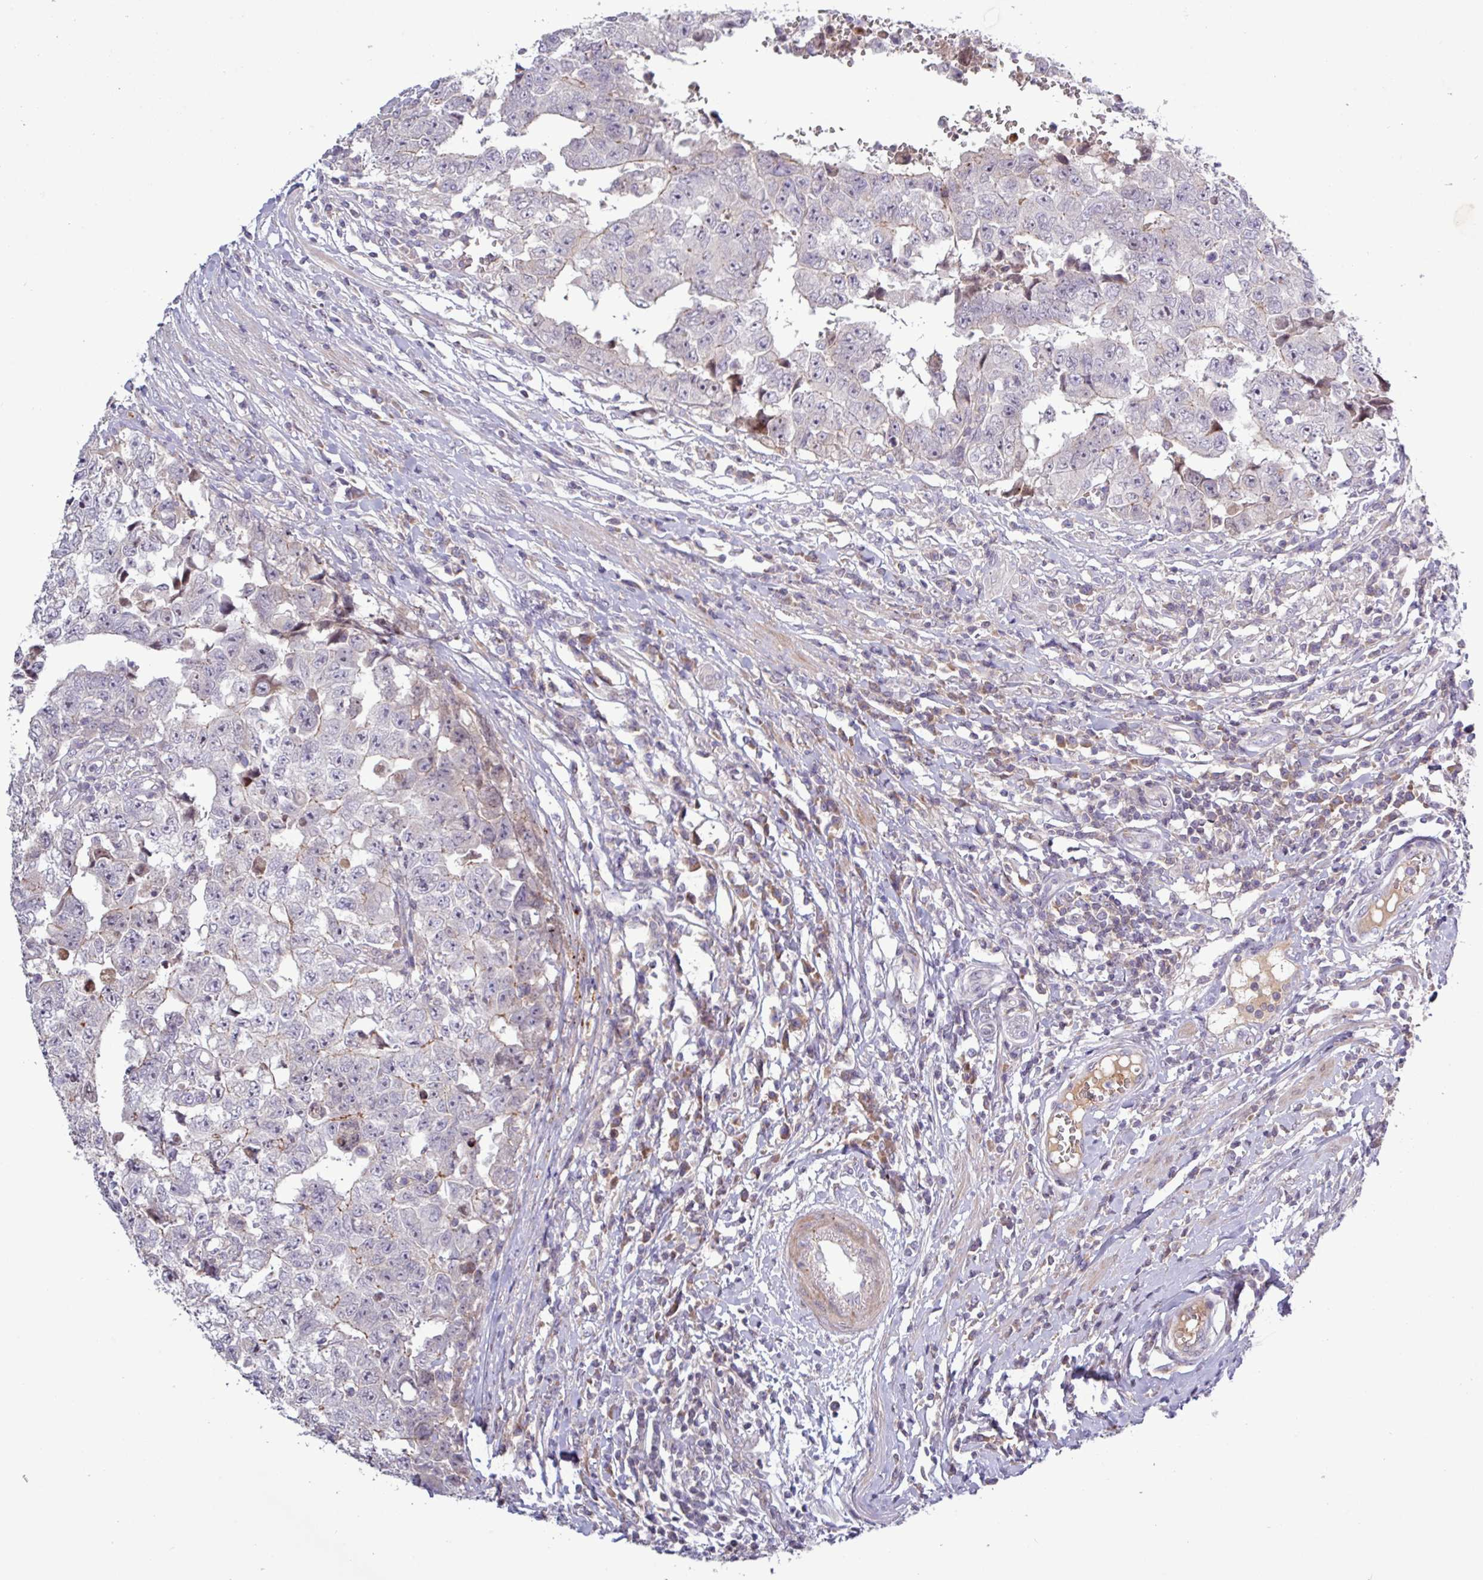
{"staining": {"intensity": "negative", "quantity": "none", "location": "none"}, "tissue": "testis cancer", "cell_type": "Tumor cells", "image_type": "cancer", "snomed": [{"axis": "morphology", "description": "Carcinoma, Embryonal, NOS"}, {"axis": "topography", "description": "Testis"}], "caption": "A high-resolution photomicrograph shows IHC staining of testis cancer, which shows no significant expression in tumor cells. Nuclei are stained in blue.", "gene": "TNFSF12", "patient": {"sex": "male", "age": 25}}